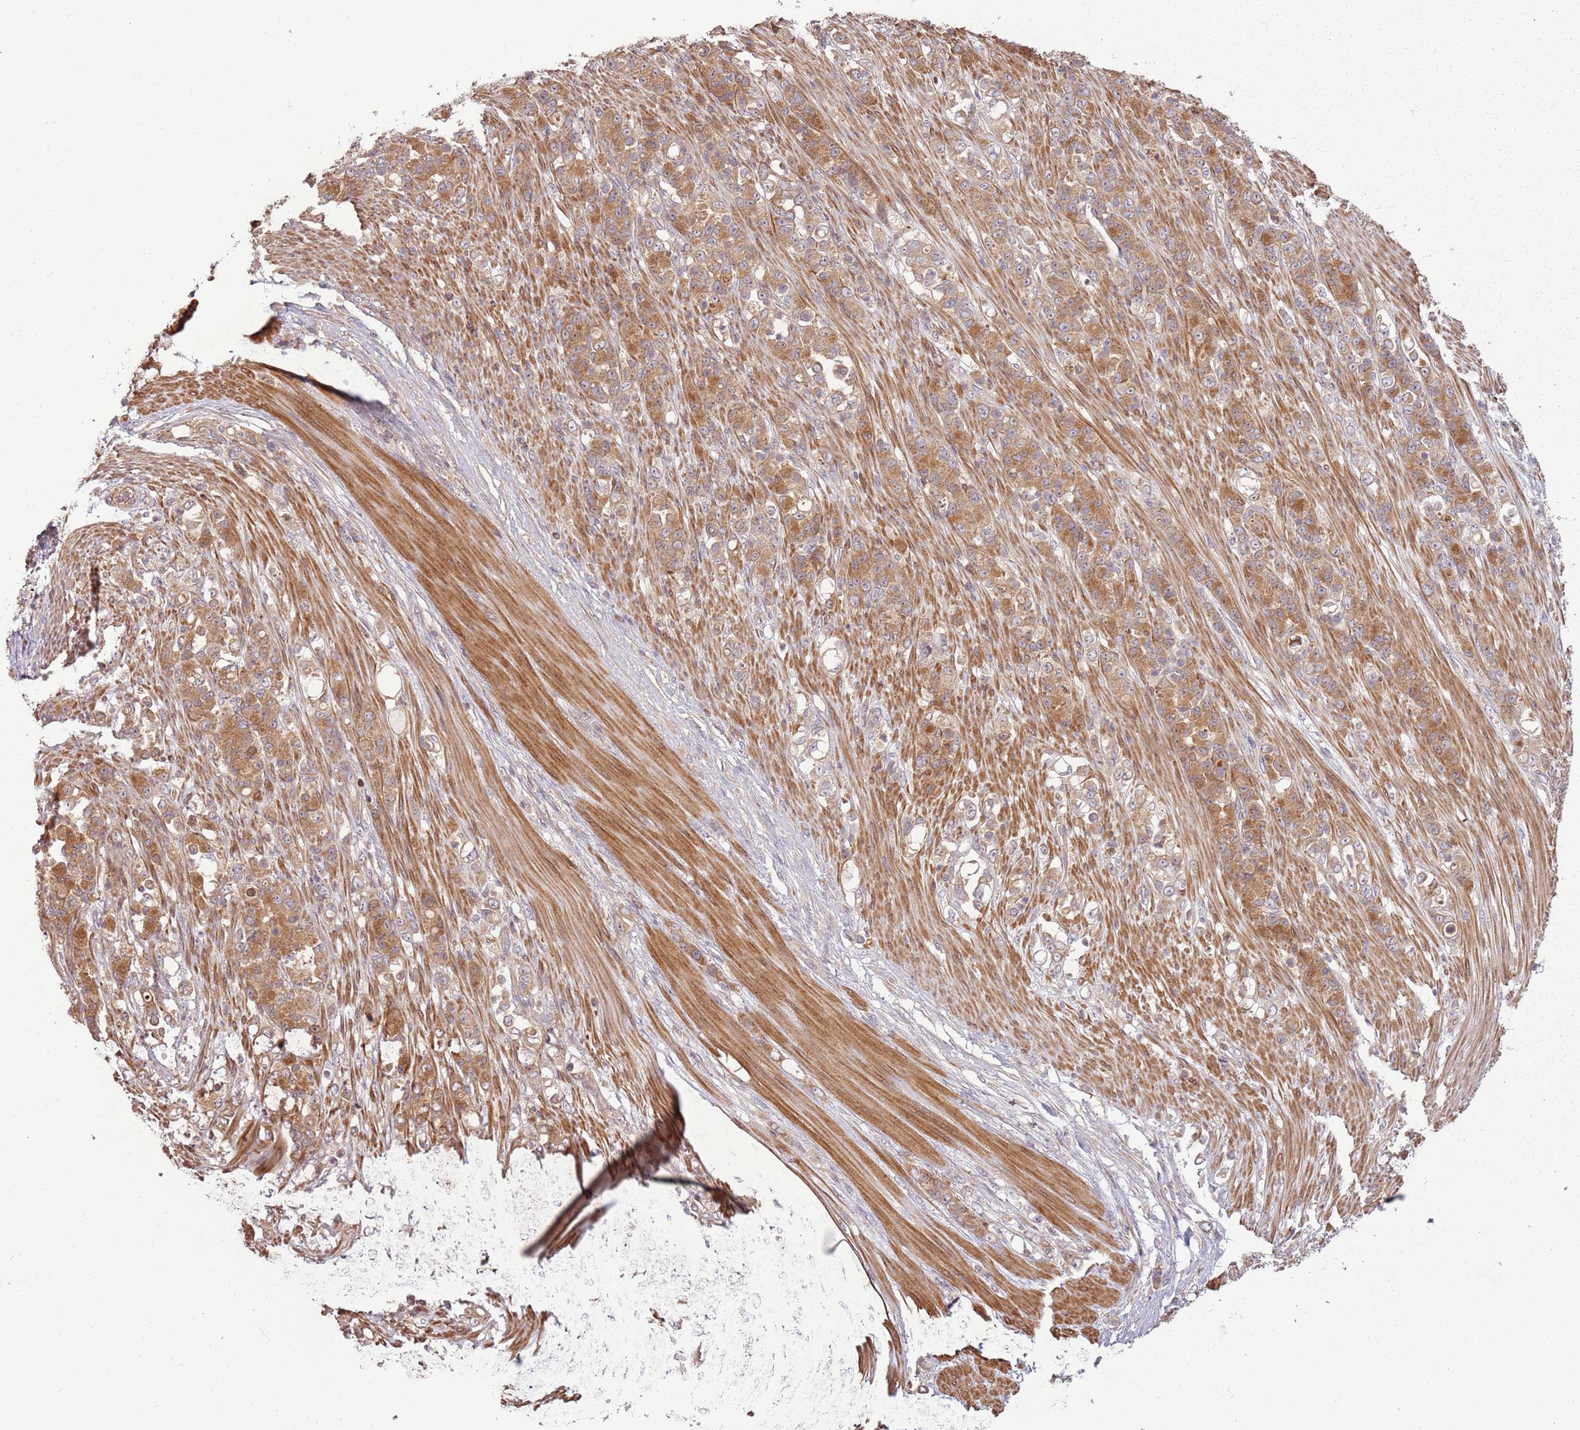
{"staining": {"intensity": "moderate", "quantity": ">75%", "location": "cytoplasmic/membranous"}, "tissue": "stomach cancer", "cell_type": "Tumor cells", "image_type": "cancer", "snomed": [{"axis": "morphology", "description": "Normal tissue, NOS"}, {"axis": "morphology", "description": "Adenocarcinoma, NOS"}, {"axis": "topography", "description": "Stomach"}], "caption": "An immunohistochemistry (IHC) histopathology image of tumor tissue is shown. Protein staining in brown labels moderate cytoplasmic/membranous positivity in adenocarcinoma (stomach) within tumor cells. (Stains: DAB in brown, nuclei in blue, Microscopy: brightfield microscopy at high magnification).", "gene": "RPL21", "patient": {"sex": "female", "age": 79}}